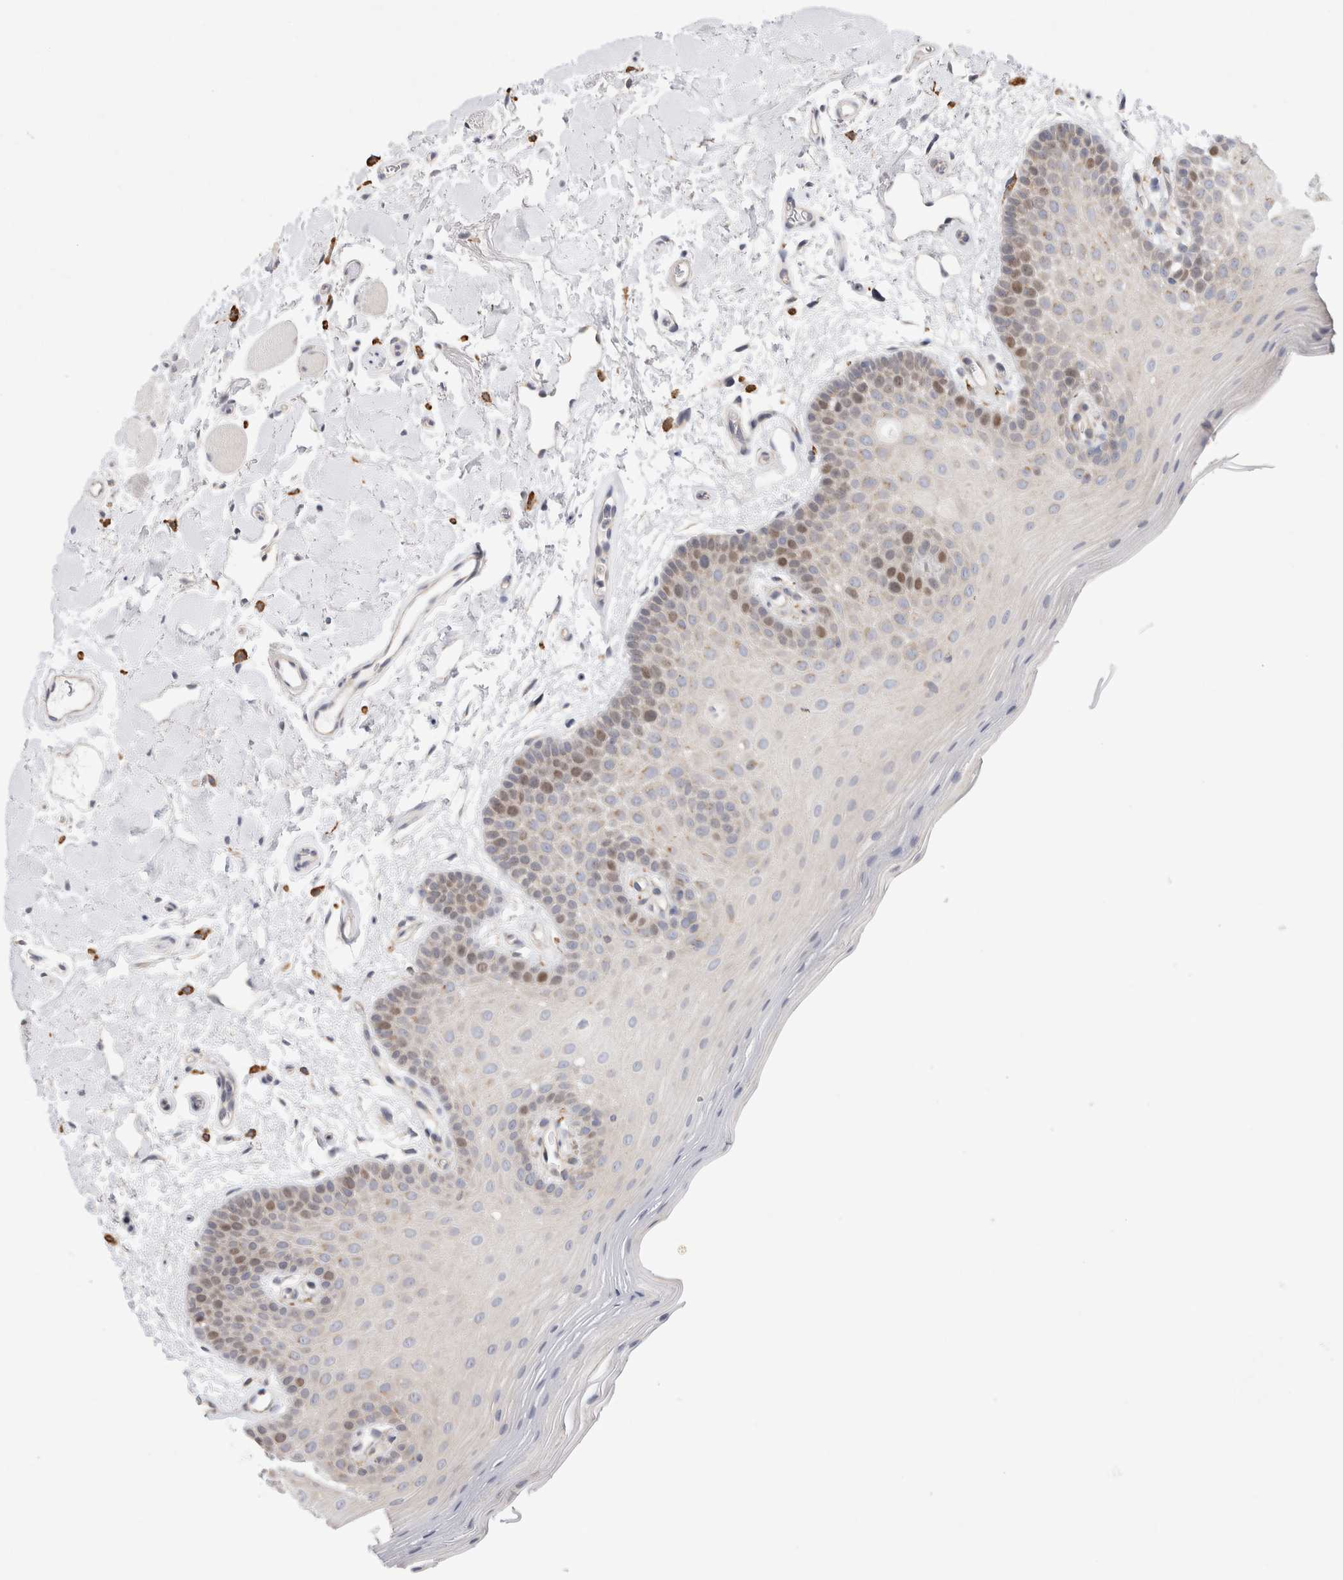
{"staining": {"intensity": "moderate", "quantity": "<25%", "location": "cytoplasmic/membranous,nuclear"}, "tissue": "oral mucosa", "cell_type": "Squamous epithelial cells", "image_type": "normal", "snomed": [{"axis": "morphology", "description": "Normal tissue, NOS"}, {"axis": "topography", "description": "Oral tissue"}], "caption": "Moderate cytoplasmic/membranous,nuclear staining for a protein is present in about <25% of squamous epithelial cells of normal oral mucosa using immunohistochemistry.", "gene": "CDCA7L", "patient": {"sex": "male", "age": 62}}